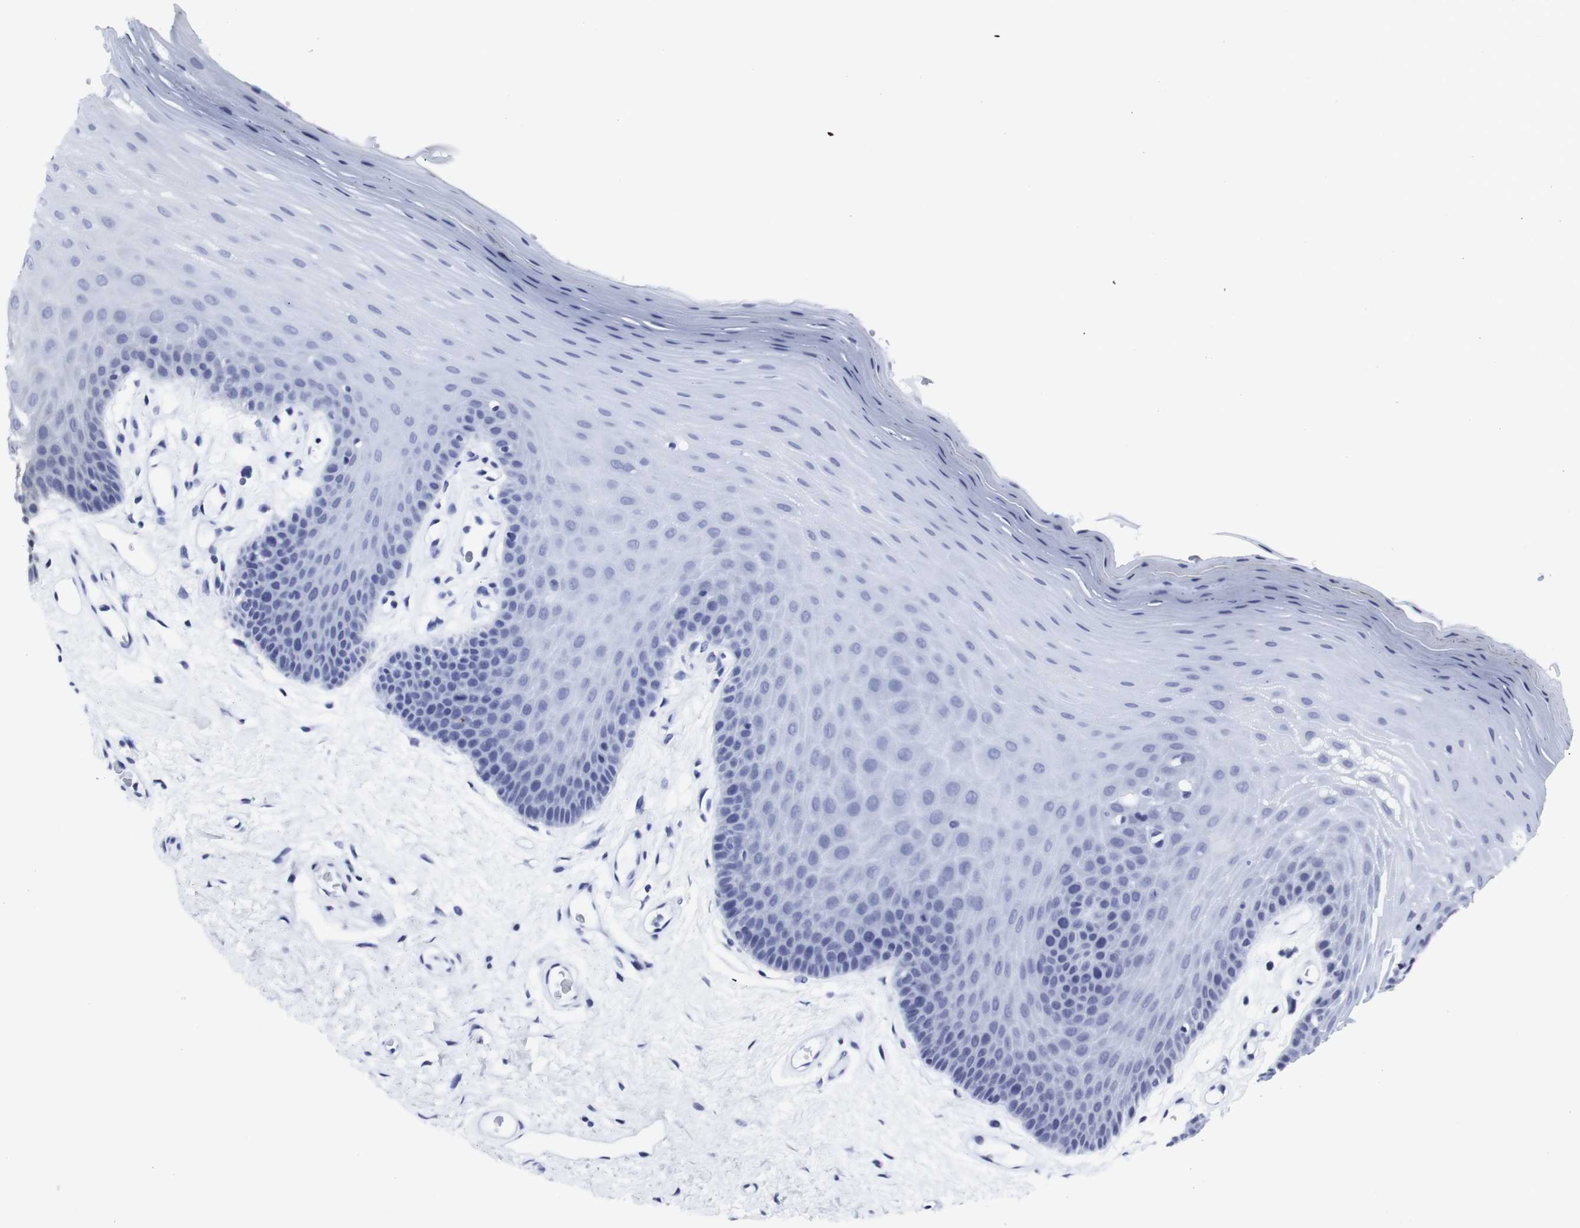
{"staining": {"intensity": "negative", "quantity": "none", "location": "none"}, "tissue": "oral mucosa", "cell_type": "Squamous epithelial cells", "image_type": "normal", "snomed": [{"axis": "morphology", "description": "Normal tissue, NOS"}, {"axis": "morphology", "description": "Squamous cell carcinoma, NOS"}, {"axis": "topography", "description": "Skeletal muscle"}, {"axis": "topography", "description": "Adipose tissue"}, {"axis": "topography", "description": "Vascular tissue"}, {"axis": "topography", "description": "Oral tissue"}, {"axis": "topography", "description": "Peripheral nerve tissue"}, {"axis": "topography", "description": "Head-Neck"}], "caption": "High power microscopy image of an IHC photomicrograph of benign oral mucosa, revealing no significant staining in squamous epithelial cells.", "gene": "HPRT1", "patient": {"sex": "male", "age": 71}}